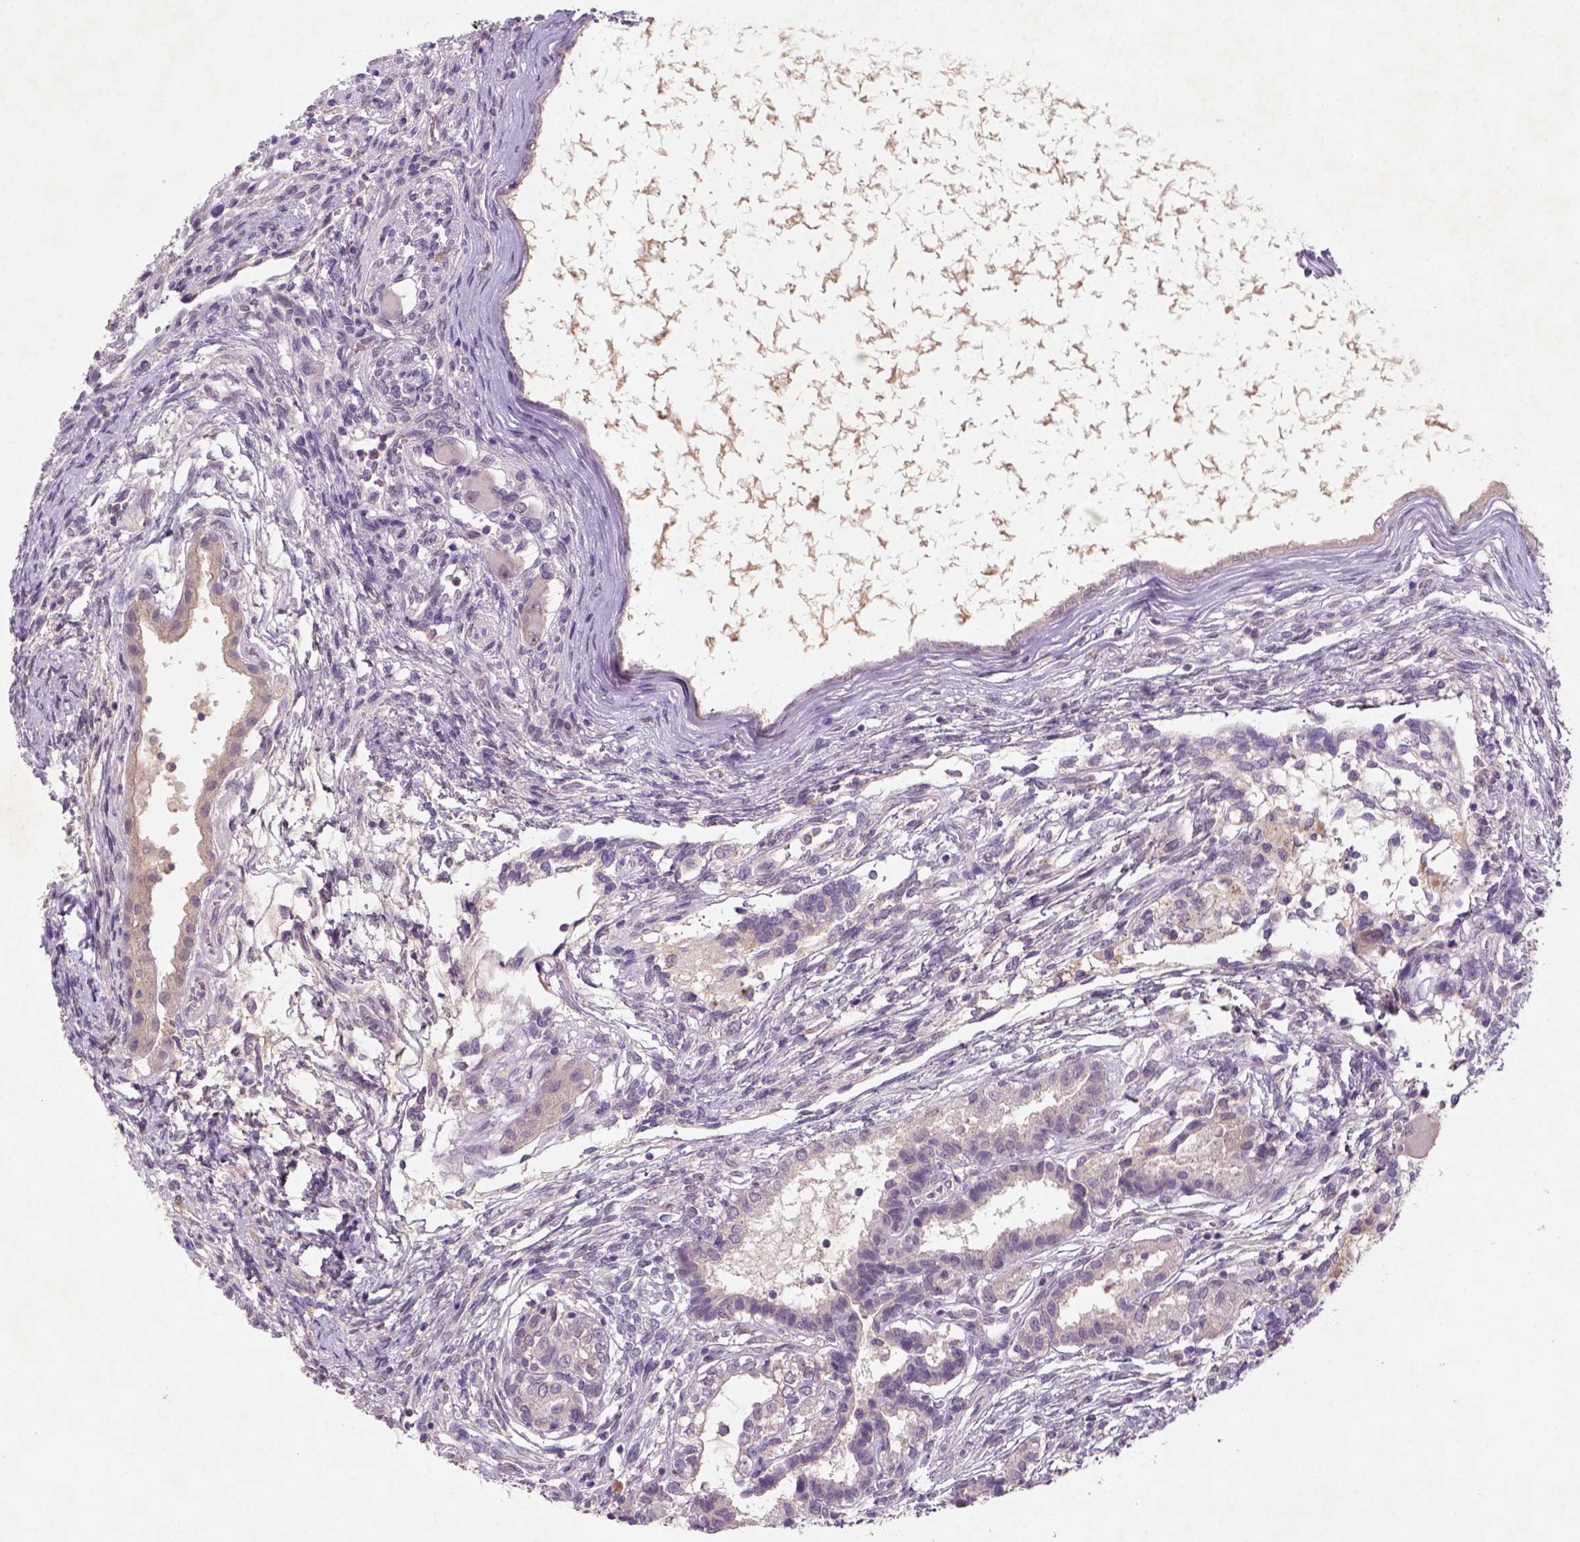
{"staining": {"intensity": "negative", "quantity": "none", "location": "none"}, "tissue": "testis cancer", "cell_type": "Tumor cells", "image_type": "cancer", "snomed": [{"axis": "morphology", "description": "Carcinoma, Embryonal, NOS"}, {"axis": "topography", "description": "Testis"}], "caption": "This micrograph is of embryonal carcinoma (testis) stained with IHC to label a protein in brown with the nuclei are counter-stained blue. There is no positivity in tumor cells. (DAB (3,3'-diaminobenzidine) immunohistochemistry, high magnification).", "gene": "NLGN2", "patient": {"sex": "male", "age": 37}}